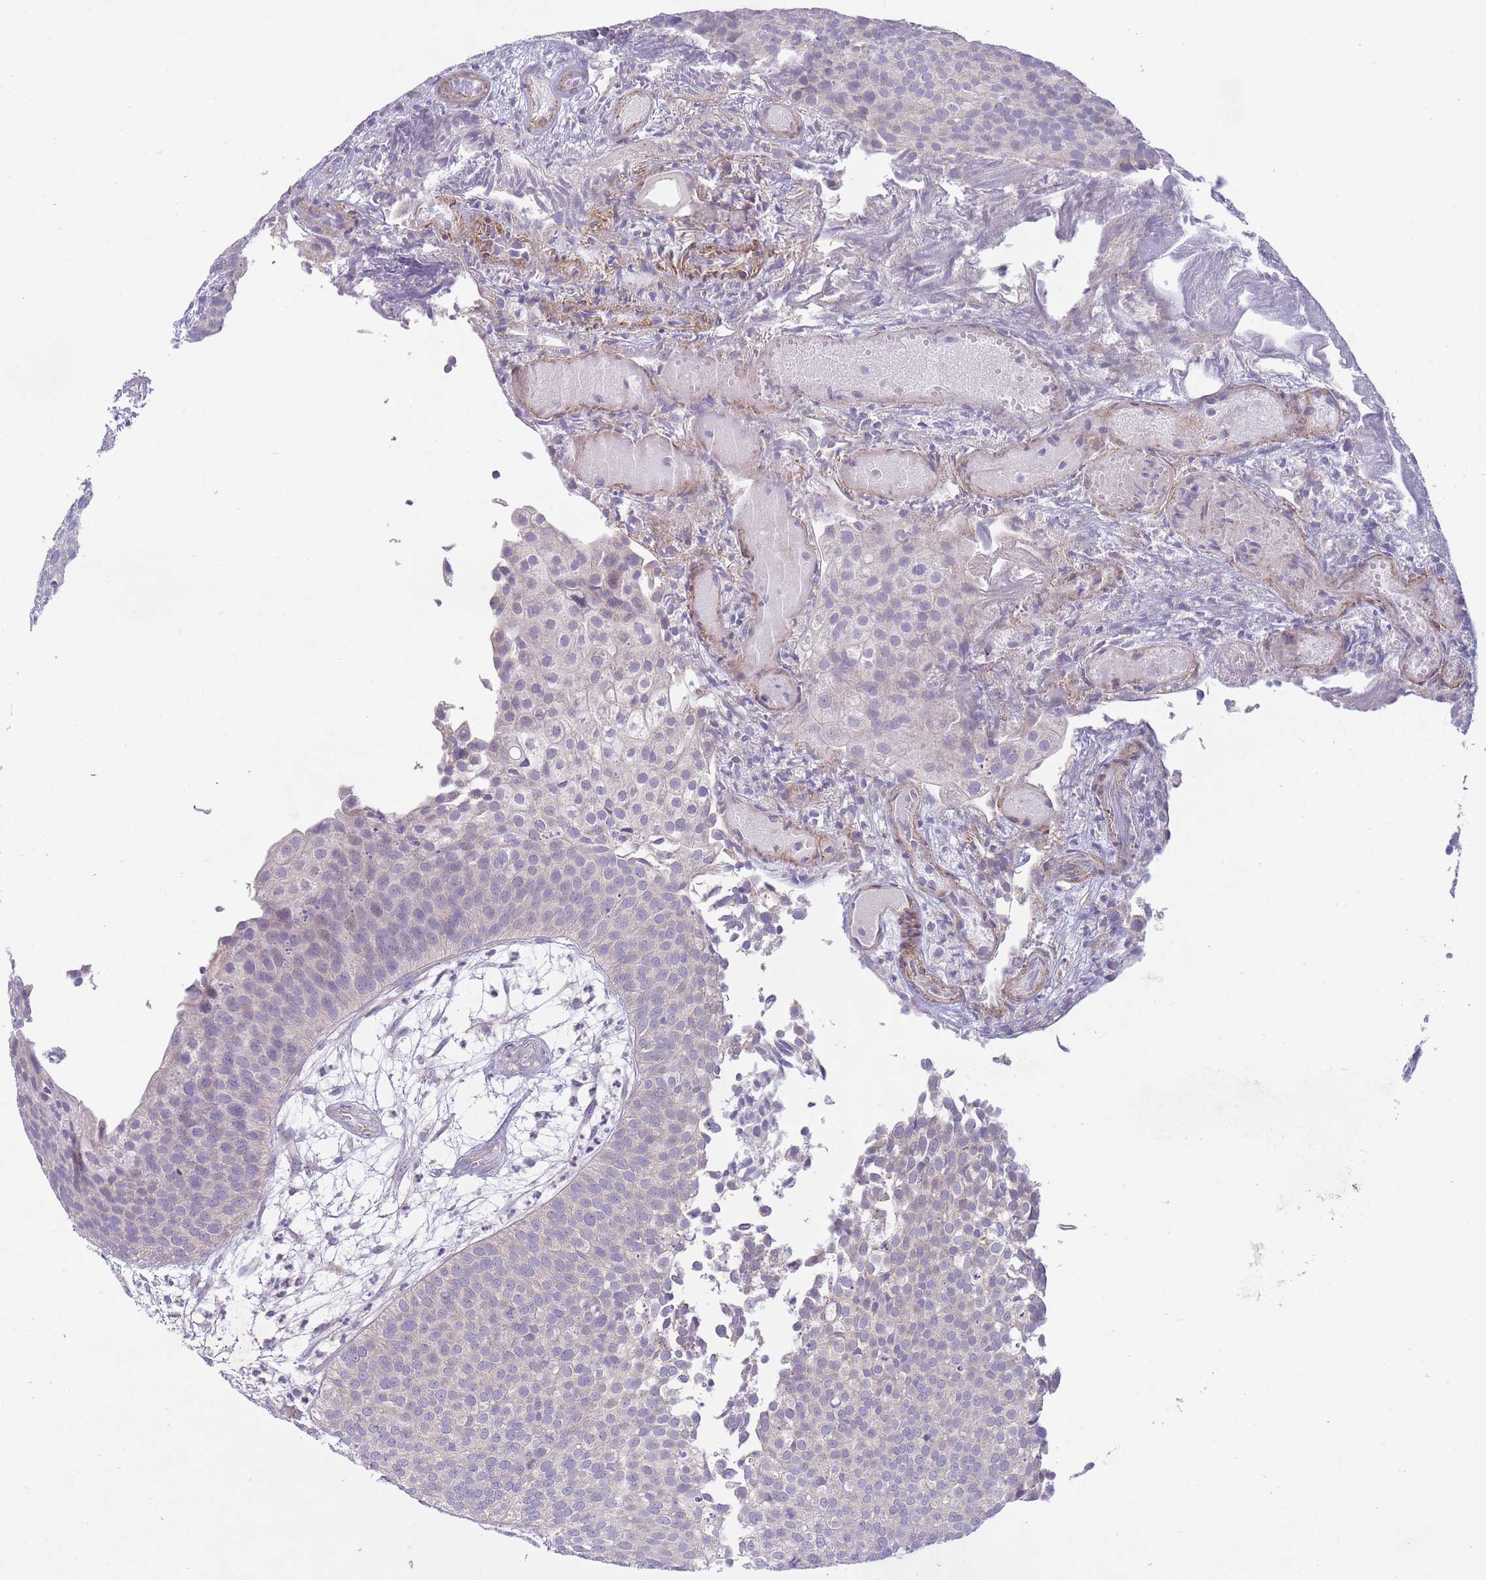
{"staining": {"intensity": "negative", "quantity": "none", "location": "none"}, "tissue": "urothelial cancer", "cell_type": "Tumor cells", "image_type": "cancer", "snomed": [{"axis": "morphology", "description": "Urothelial carcinoma, Low grade"}, {"axis": "topography", "description": "Urinary bladder"}], "caption": "Immunohistochemistry (IHC) photomicrograph of urothelial cancer stained for a protein (brown), which demonstrates no staining in tumor cells. The staining is performed using DAB (3,3'-diaminobenzidine) brown chromogen with nuclei counter-stained in using hematoxylin.", "gene": "PNPLA5", "patient": {"sex": "male", "age": 84}}